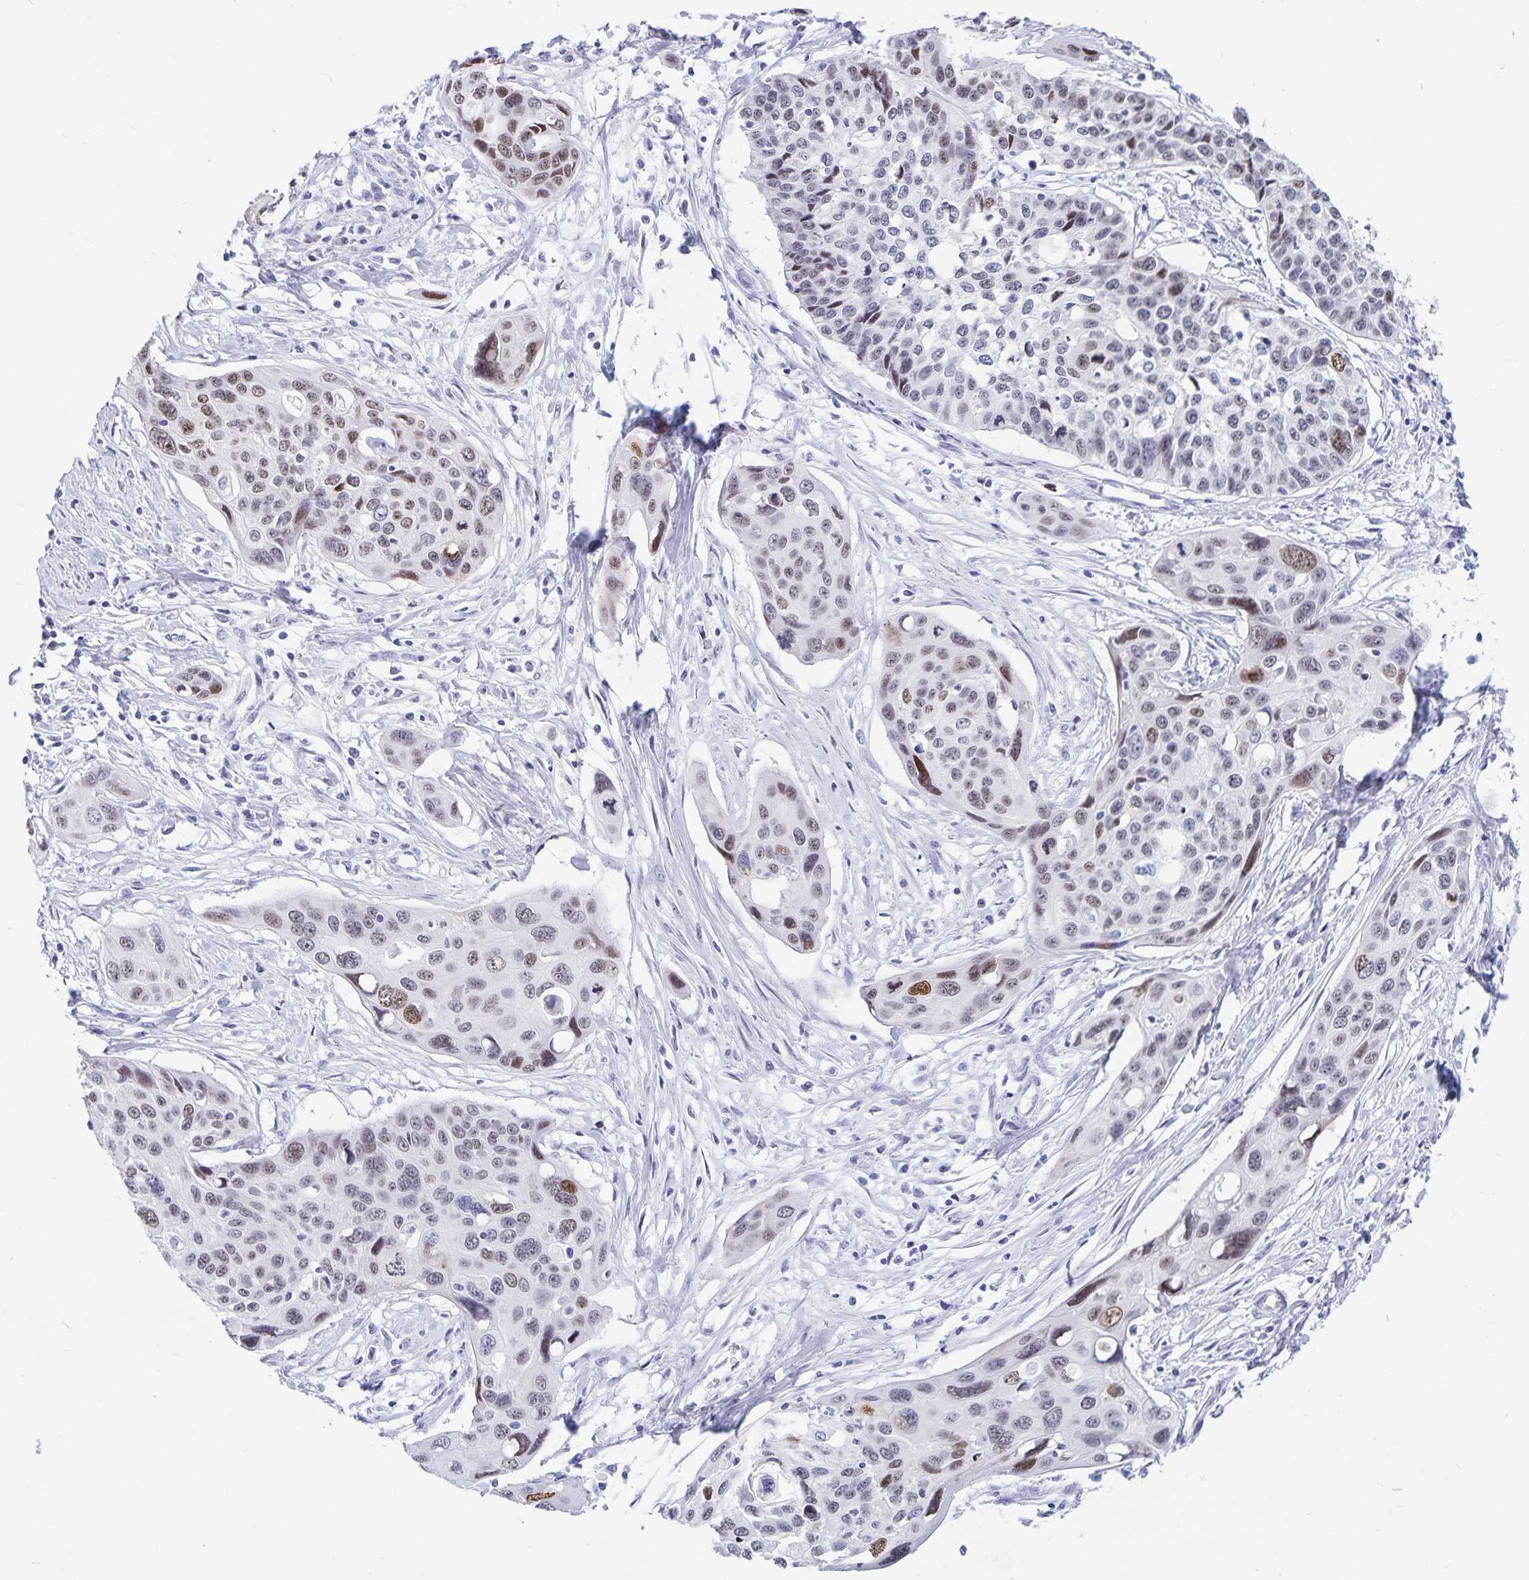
{"staining": {"intensity": "moderate", "quantity": "25%-75%", "location": "nuclear"}, "tissue": "cervical cancer", "cell_type": "Tumor cells", "image_type": "cancer", "snomed": [{"axis": "morphology", "description": "Squamous cell carcinoma, NOS"}, {"axis": "topography", "description": "Cervix"}], "caption": "Moderate nuclear positivity is seen in approximately 25%-75% of tumor cells in cervical cancer. Using DAB (brown) and hematoxylin (blue) stains, captured at high magnification using brightfield microscopy.", "gene": "HMGB3", "patient": {"sex": "female", "age": 31}}